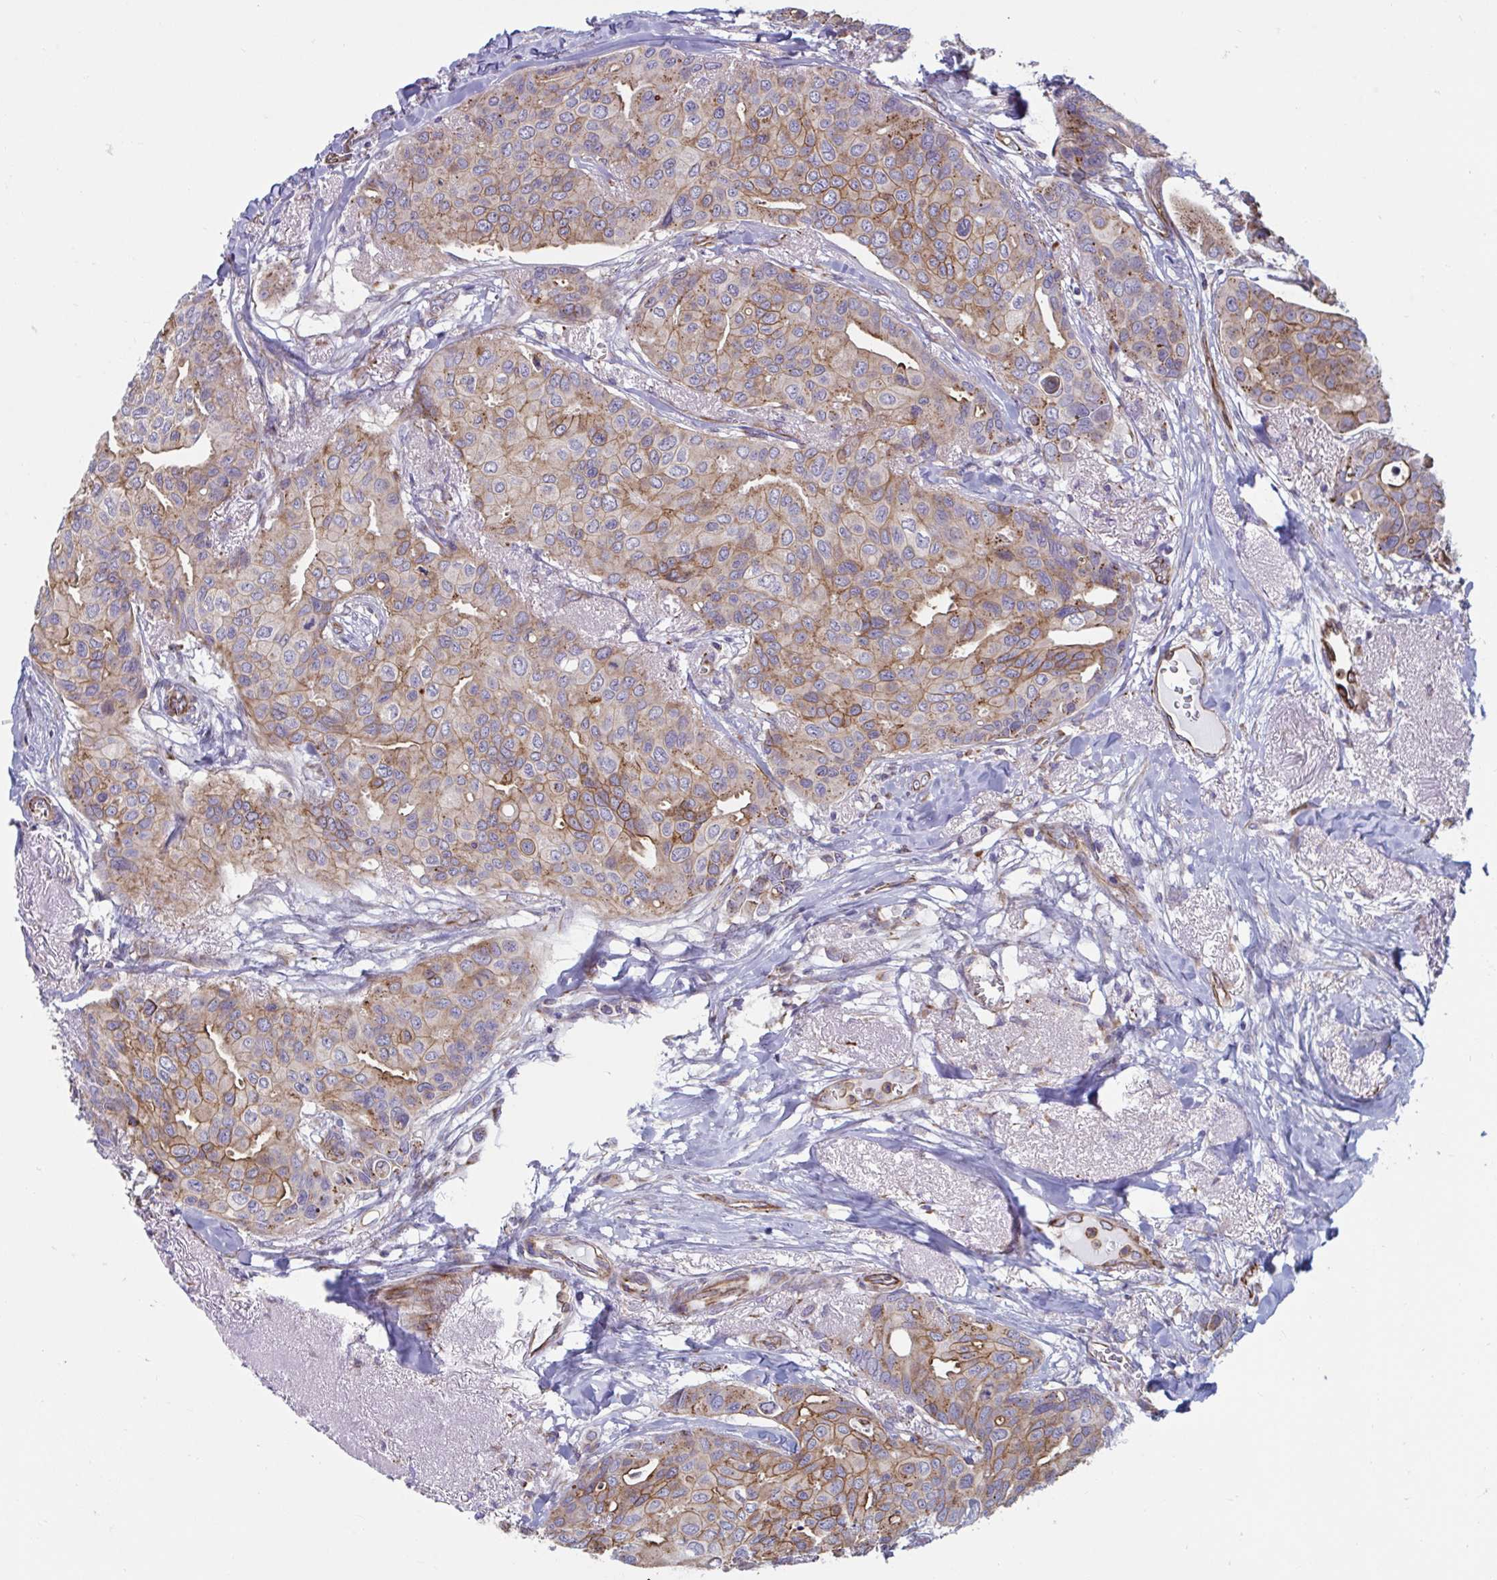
{"staining": {"intensity": "moderate", "quantity": ">75%", "location": "cytoplasmic/membranous"}, "tissue": "breast cancer", "cell_type": "Tumor cells", "image_type": "cancer", "snomed": [{"axis": "morphology", "description": "Duct carcinoma"}, {"axis": "topography", "description": "Breast"}], "caption": "Infiltrating ductal carcinoma (breast) tissue displays moderate cytoplasmic/membranous expression in approximately >75% of tumor cells, visualized by immunohistochemistry.", "gene": "SLC9A6", "patient": {"sex": "female", "age": 54}}